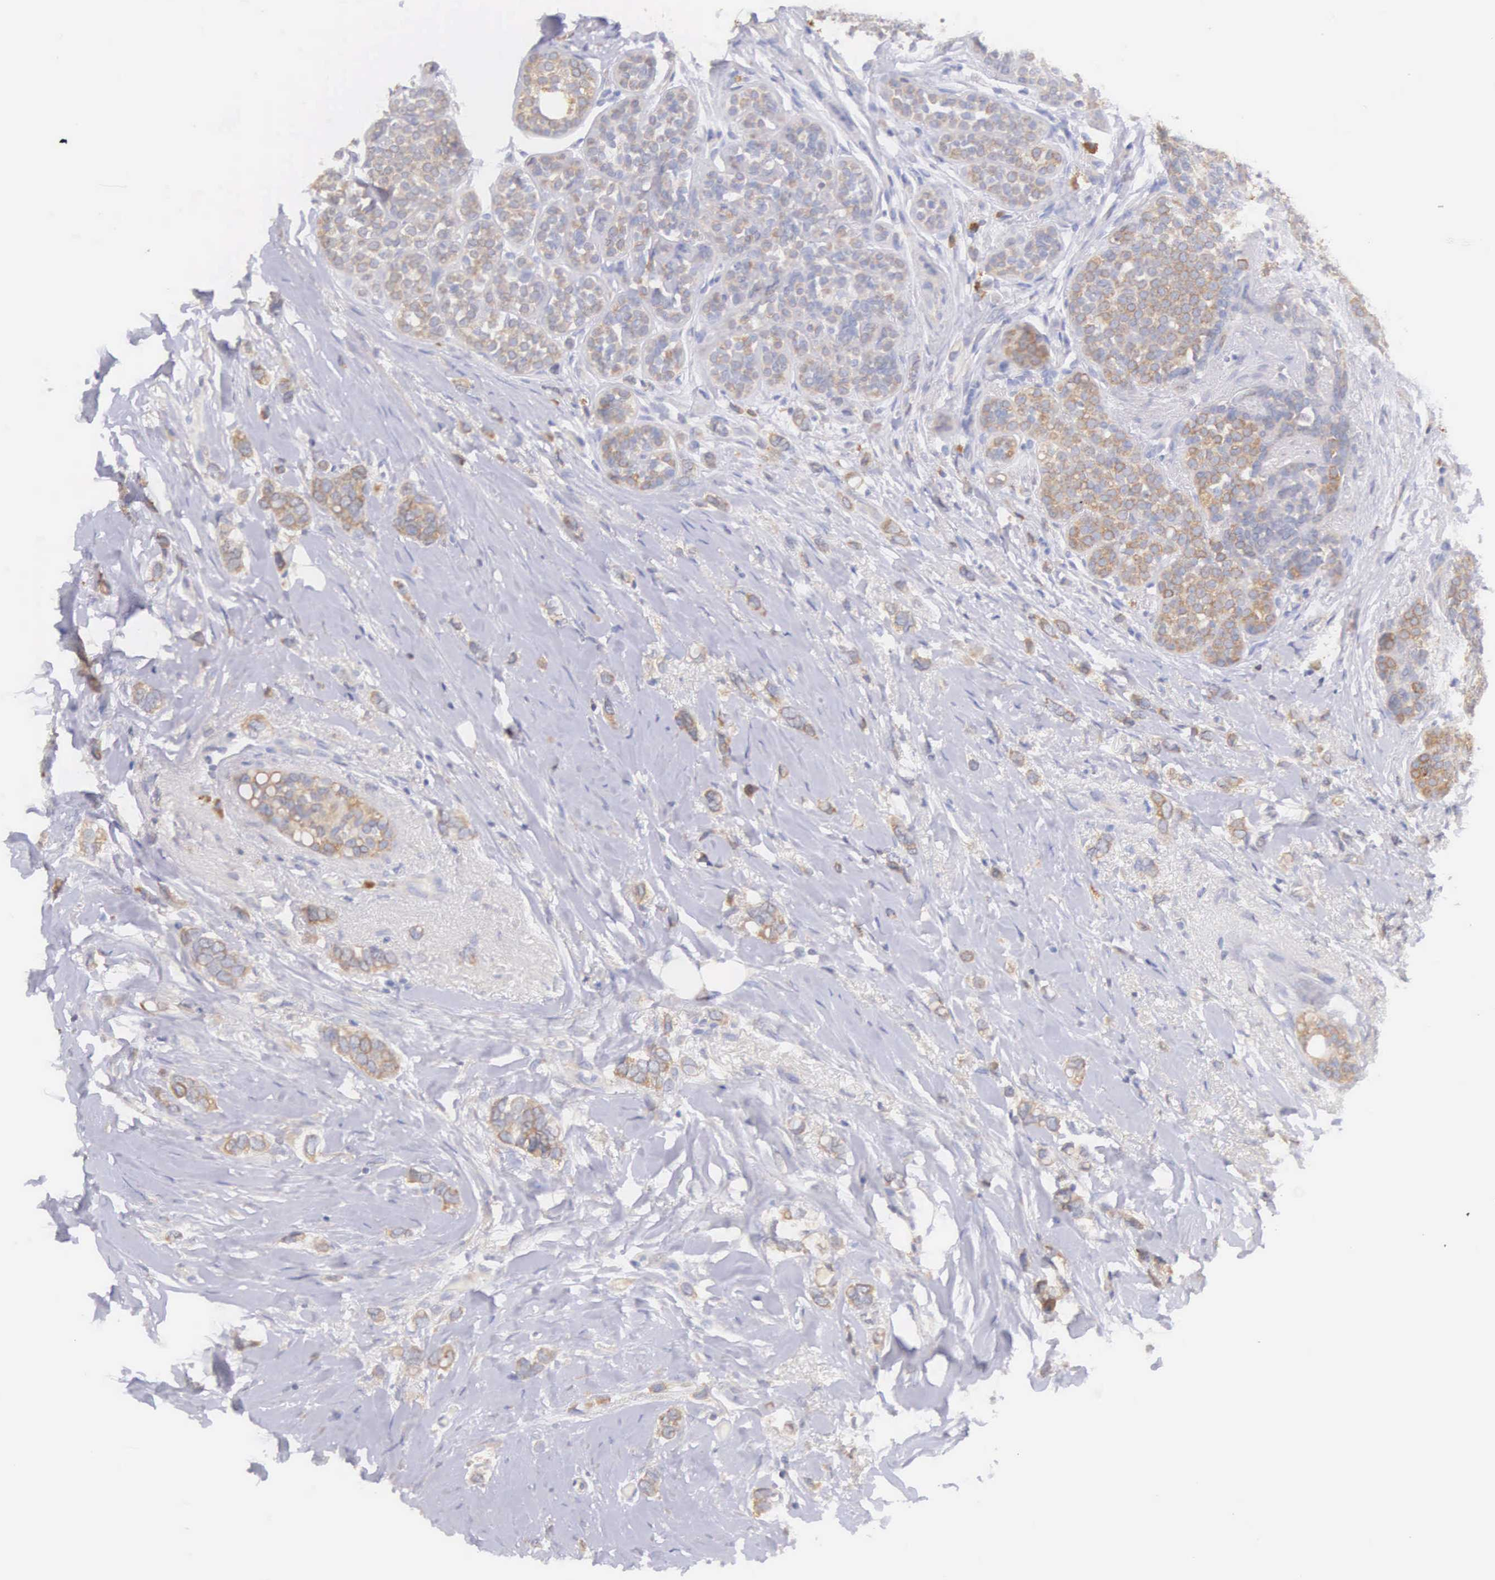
{"staining": {"intensity": "weak", "quantity": ">75%", "location": "cytoplasmic/membranous"}, "tissue": "breast cancer", "cell_type": "Tumor cells", "image_type": "cancer", "snomed": [{"axis": "morphology", "description": "Duct carcinoma"}, {"axis": "topography", "description": "Breast"}], "caption": "Immunohistochemistry staining of intraductal carcinoma (breast), which demonstrates low levels of weak cytoplasmic/membranous staining in about >75% of tumor cells indicating weak cytoplasmic/membranous protein staining. The staining was performed using DAB (brown) for protein detection and nuclei were counterstained in hematoxylin (blue).", "gene": "NSDHL", "patient": {"sex": "female", "age": 72}}